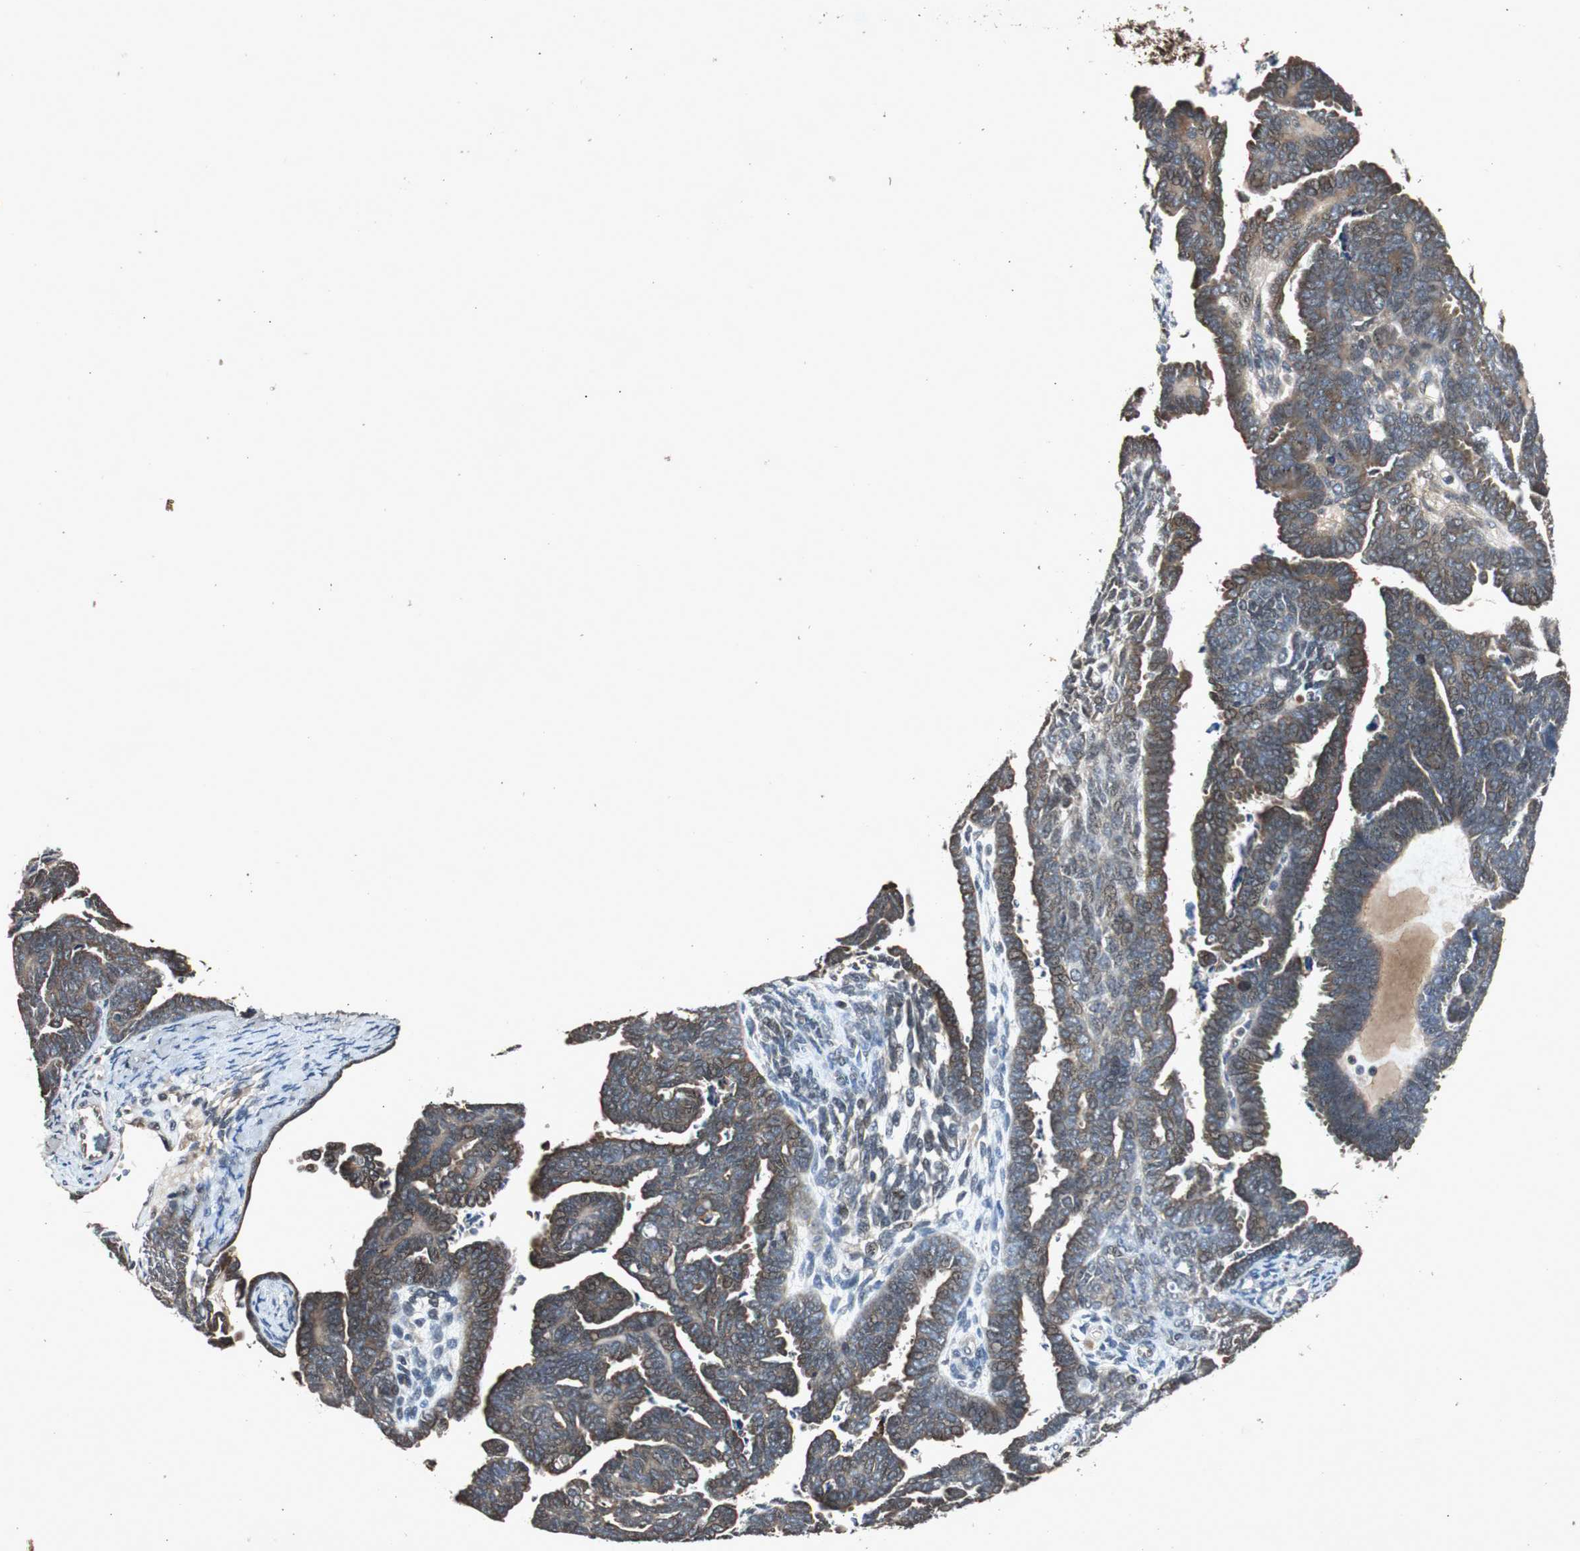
{"staining": {"intensity": "moderate", "quantity": ">75%", "location": "cytoplasmic/membranous"}, "tissue": "endometrial cancer", "cell_type": "Tumor cells", "image_type": "cancer", "snomed": [{"axis": "morphology", "description": "Neoplasm, malignant, NOS"}, {"axis": "topography", "description": "Endometrium"}], "caption": "Tumor cells show medium levels of moderate cytoplasmic/membranous expression in approximately >75% of cells in human endometrial cancer.", "gene": "SLIT2", "patient": {"sex": "female", "age": 74}}